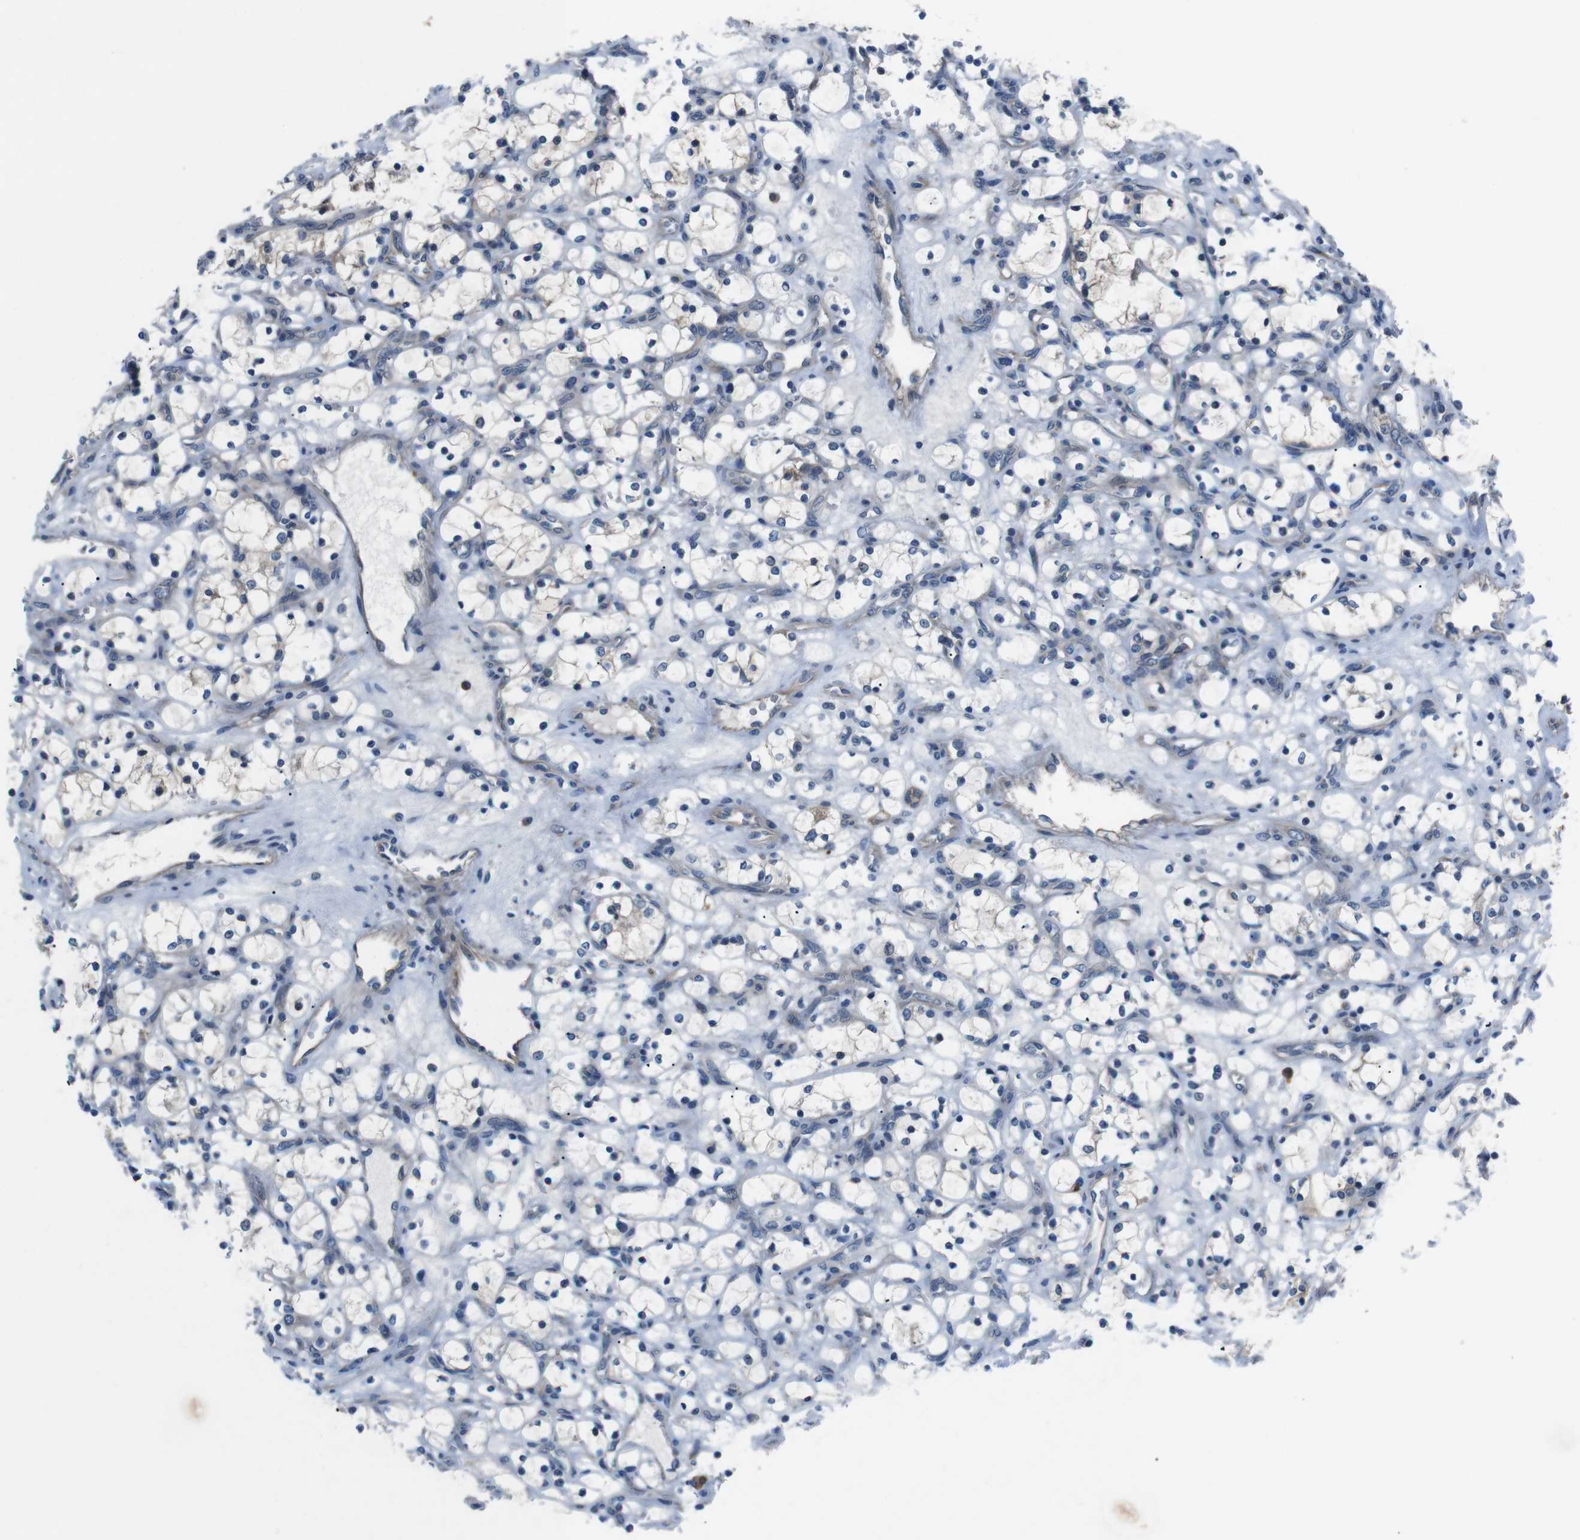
{"staining": {"intensity": "negative", "quantity": "none", "location": "none"}, "tissue": "renal cancer", "cell_type": "Tumor cells", "image_type": "cancer", "snomed": [{"axis": "morphology", "description": "Adenocarcinoma, NOS"}, {"axis": "topography", "description": "Kidney"}], "caption": "This photomicrograph is of renal cancer stained with immunohistochemistry to label a protein in brown with the nuclei are counter-stained blue. There is no expression in tumor cells.", "gene": "JAK1", "patient": {"sex": "female", "age": 69}}